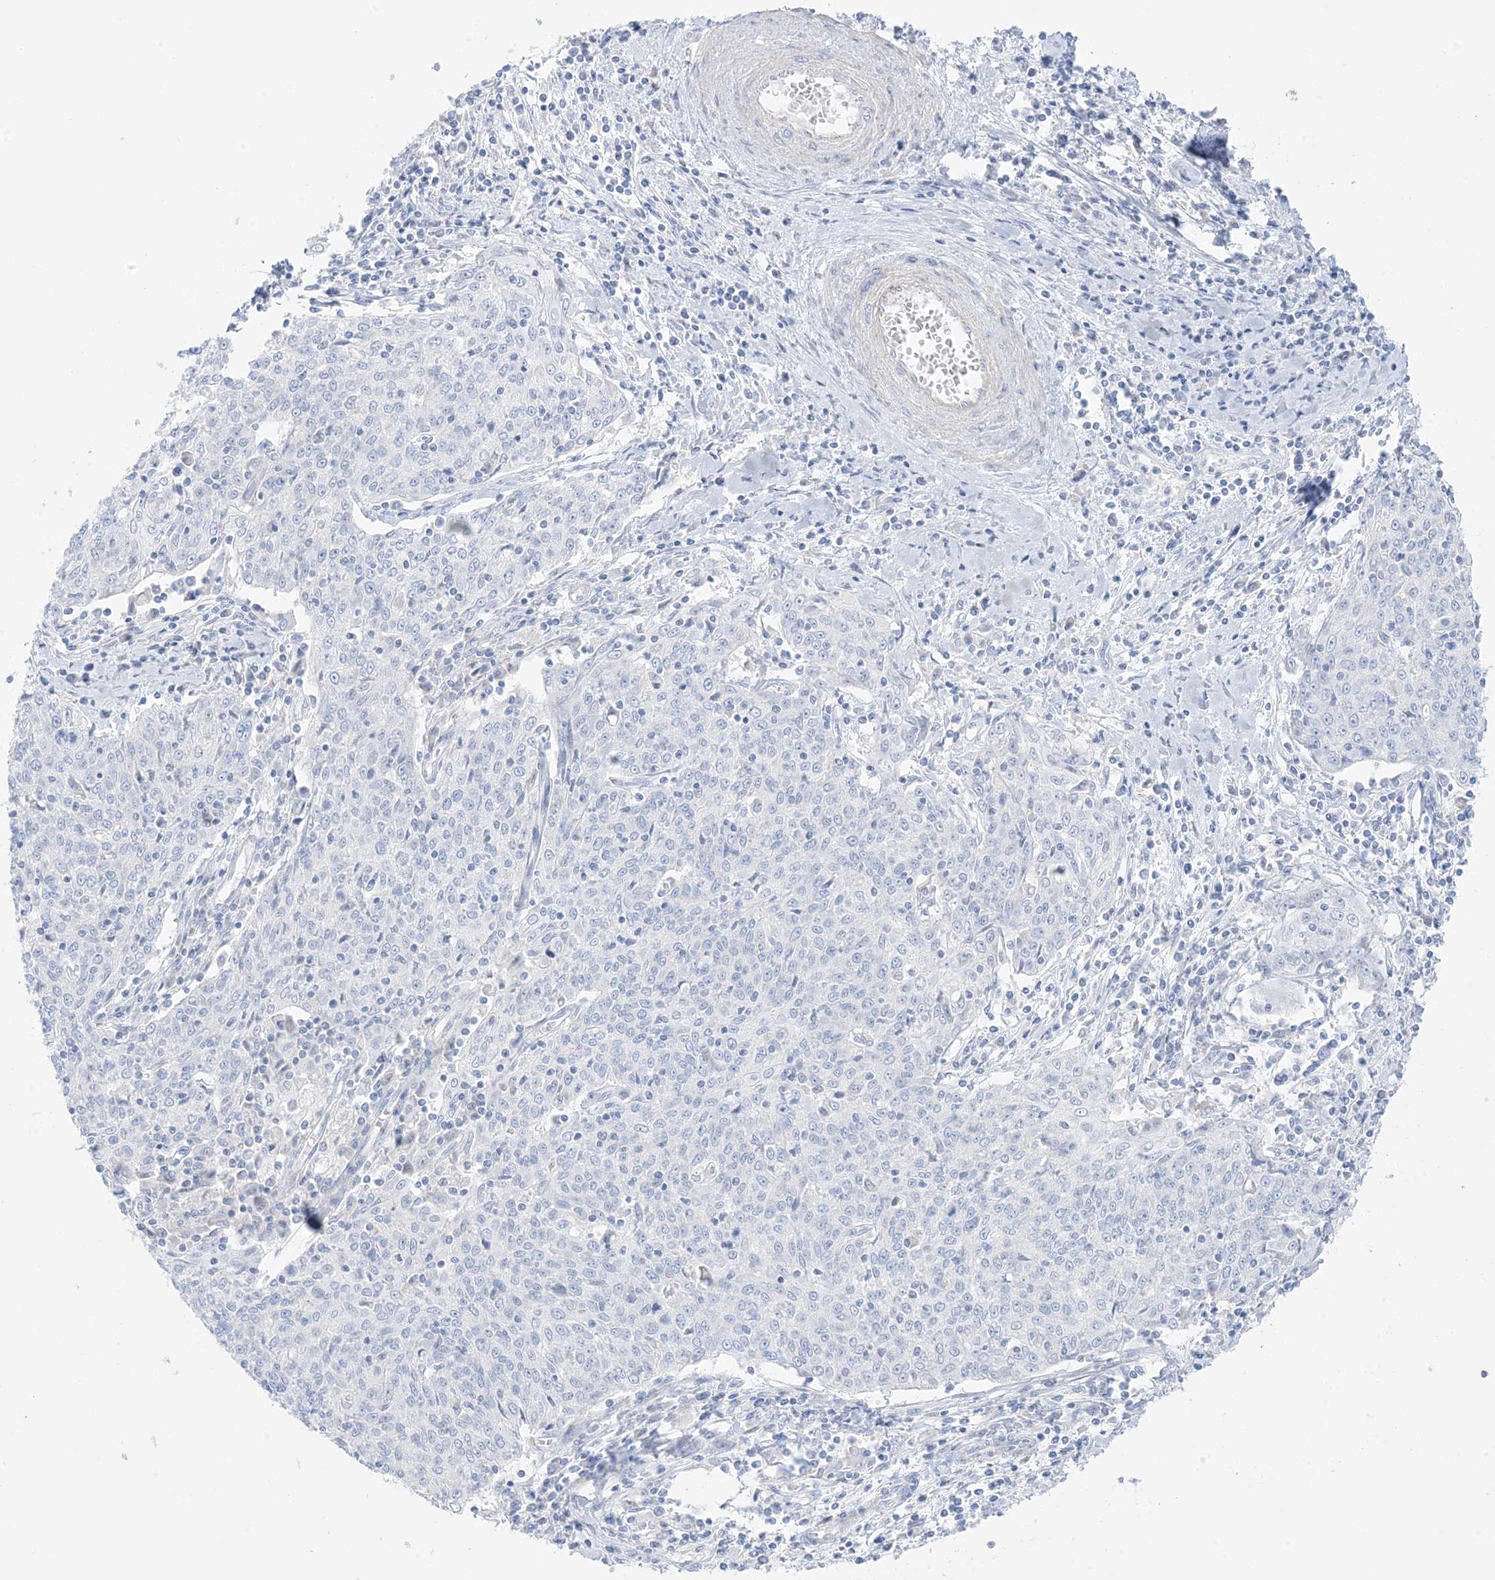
{"staining": {"intensity": "negative", "quantity": "none", "location": "none"}, "tissue": "cervical cancer", "cell_type": "Tumor cells", "image_type": "cancer", "snomed": [{"axis": "morphology", "description": "Squamous cell carcinoma, NOS"}, {"axis": "topography", "description": "Cervix"}], "caption": "High power microscopy micrograph of an IHC photomicrograph of squamous cell carcinoma (cervical), revealing no significant staining in tumor cells. (Brightfield microscopy of DAB (3,3'-diaminobenzidine) immunohistochemistry (IHC) at high magnification).", "gene": "SLC26A3", "patient": {"sex": "female", "age": 48}}